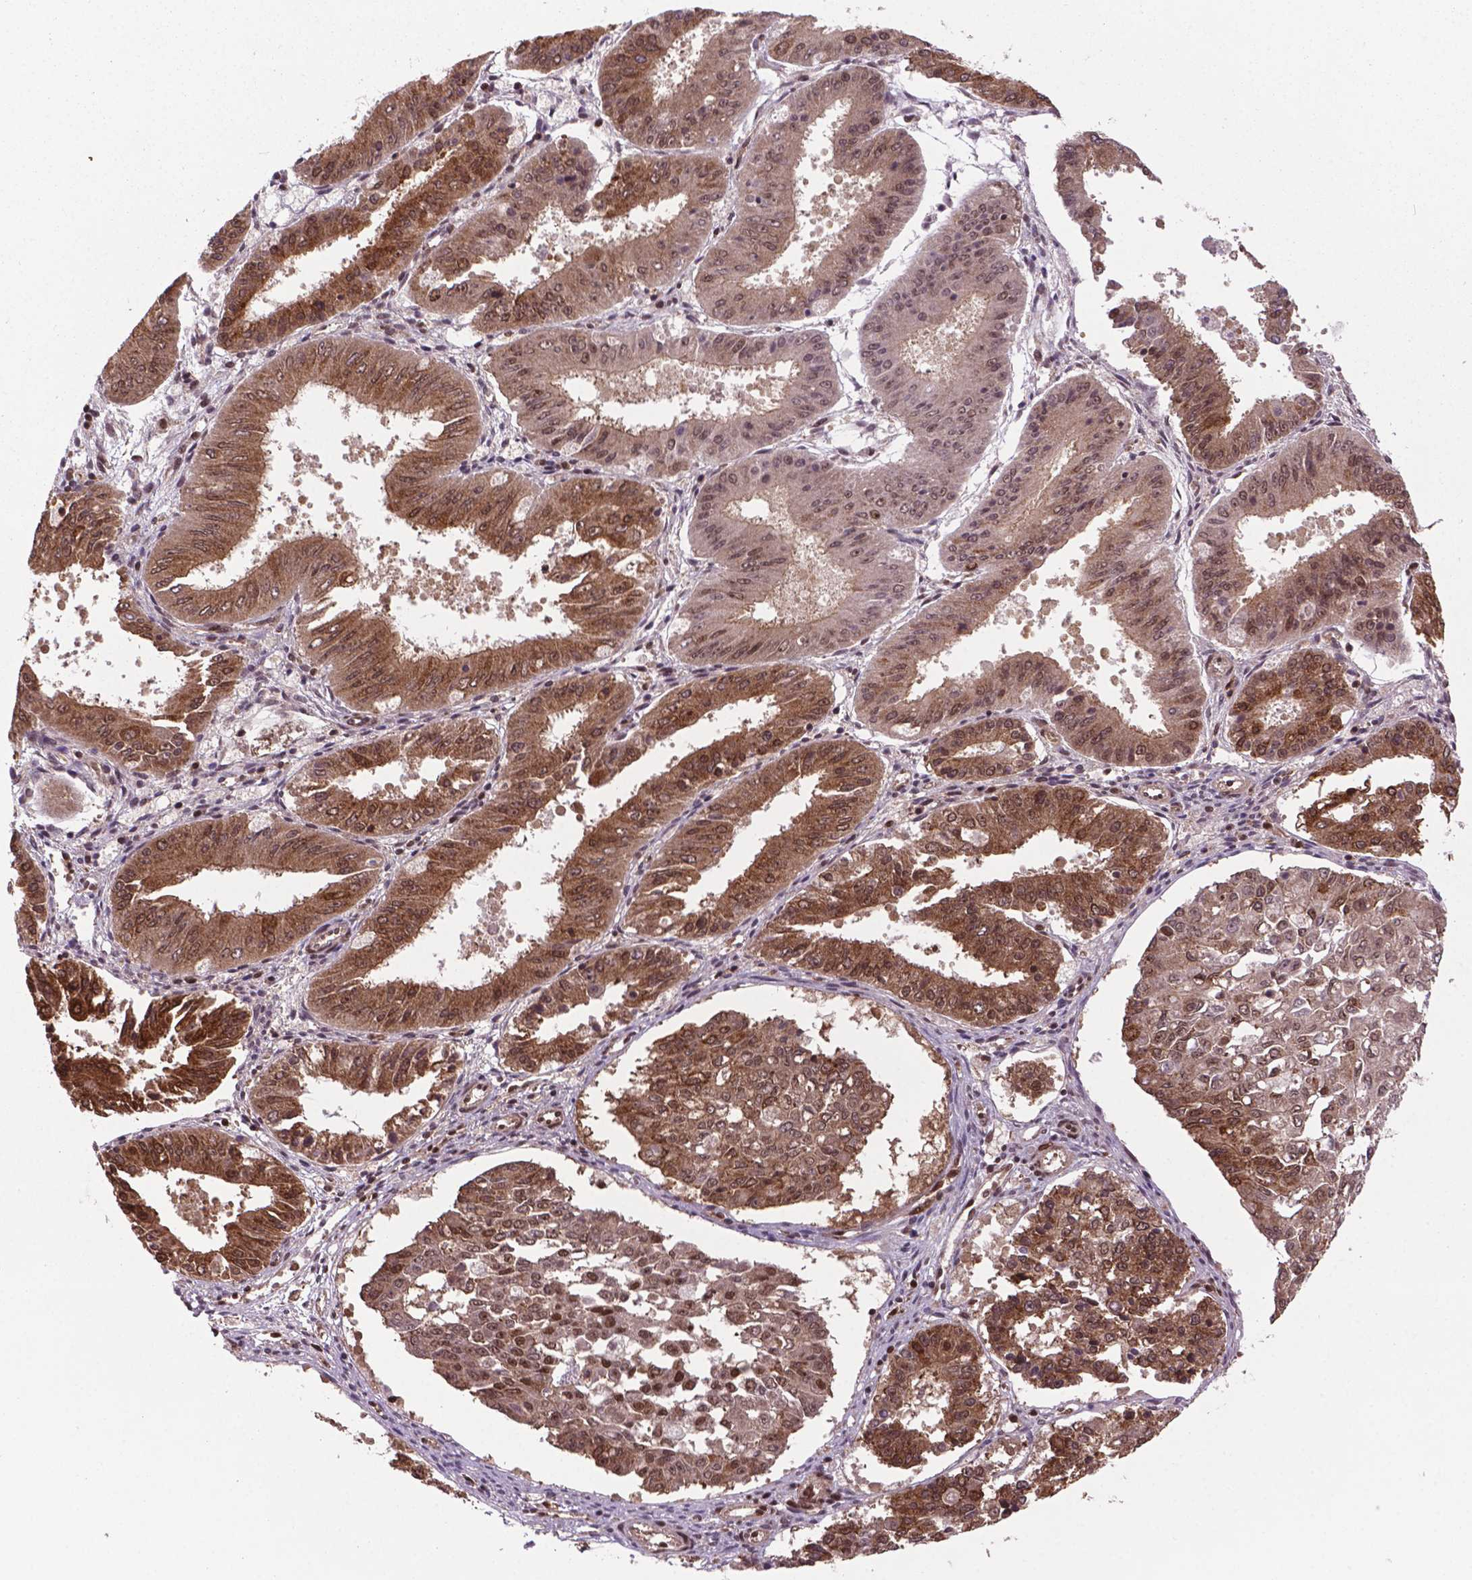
{"staining": {"intensity": "moderate", "quantity": ">75%", "location": "cytoplasmic/membranous,nuclear"}, "tissue": "ovarian cancer", "cell_type": "Tumor cells", "image_type": "cancer", "snomed": [{"axis": "morphology", "description": "Carcinoma, endometroid"}, {"axis": "topography", "description": "Ovary"}], "caption": "This is an image of immunohistochemistry (IHC) staining of ovarian endometroid carcinoma, which shows moderate expression in the cytoplasmic/membranous and nuclear of tumor cells.", "gene": "SIRT6", "patient": {"sex": "female", "age": 42}}